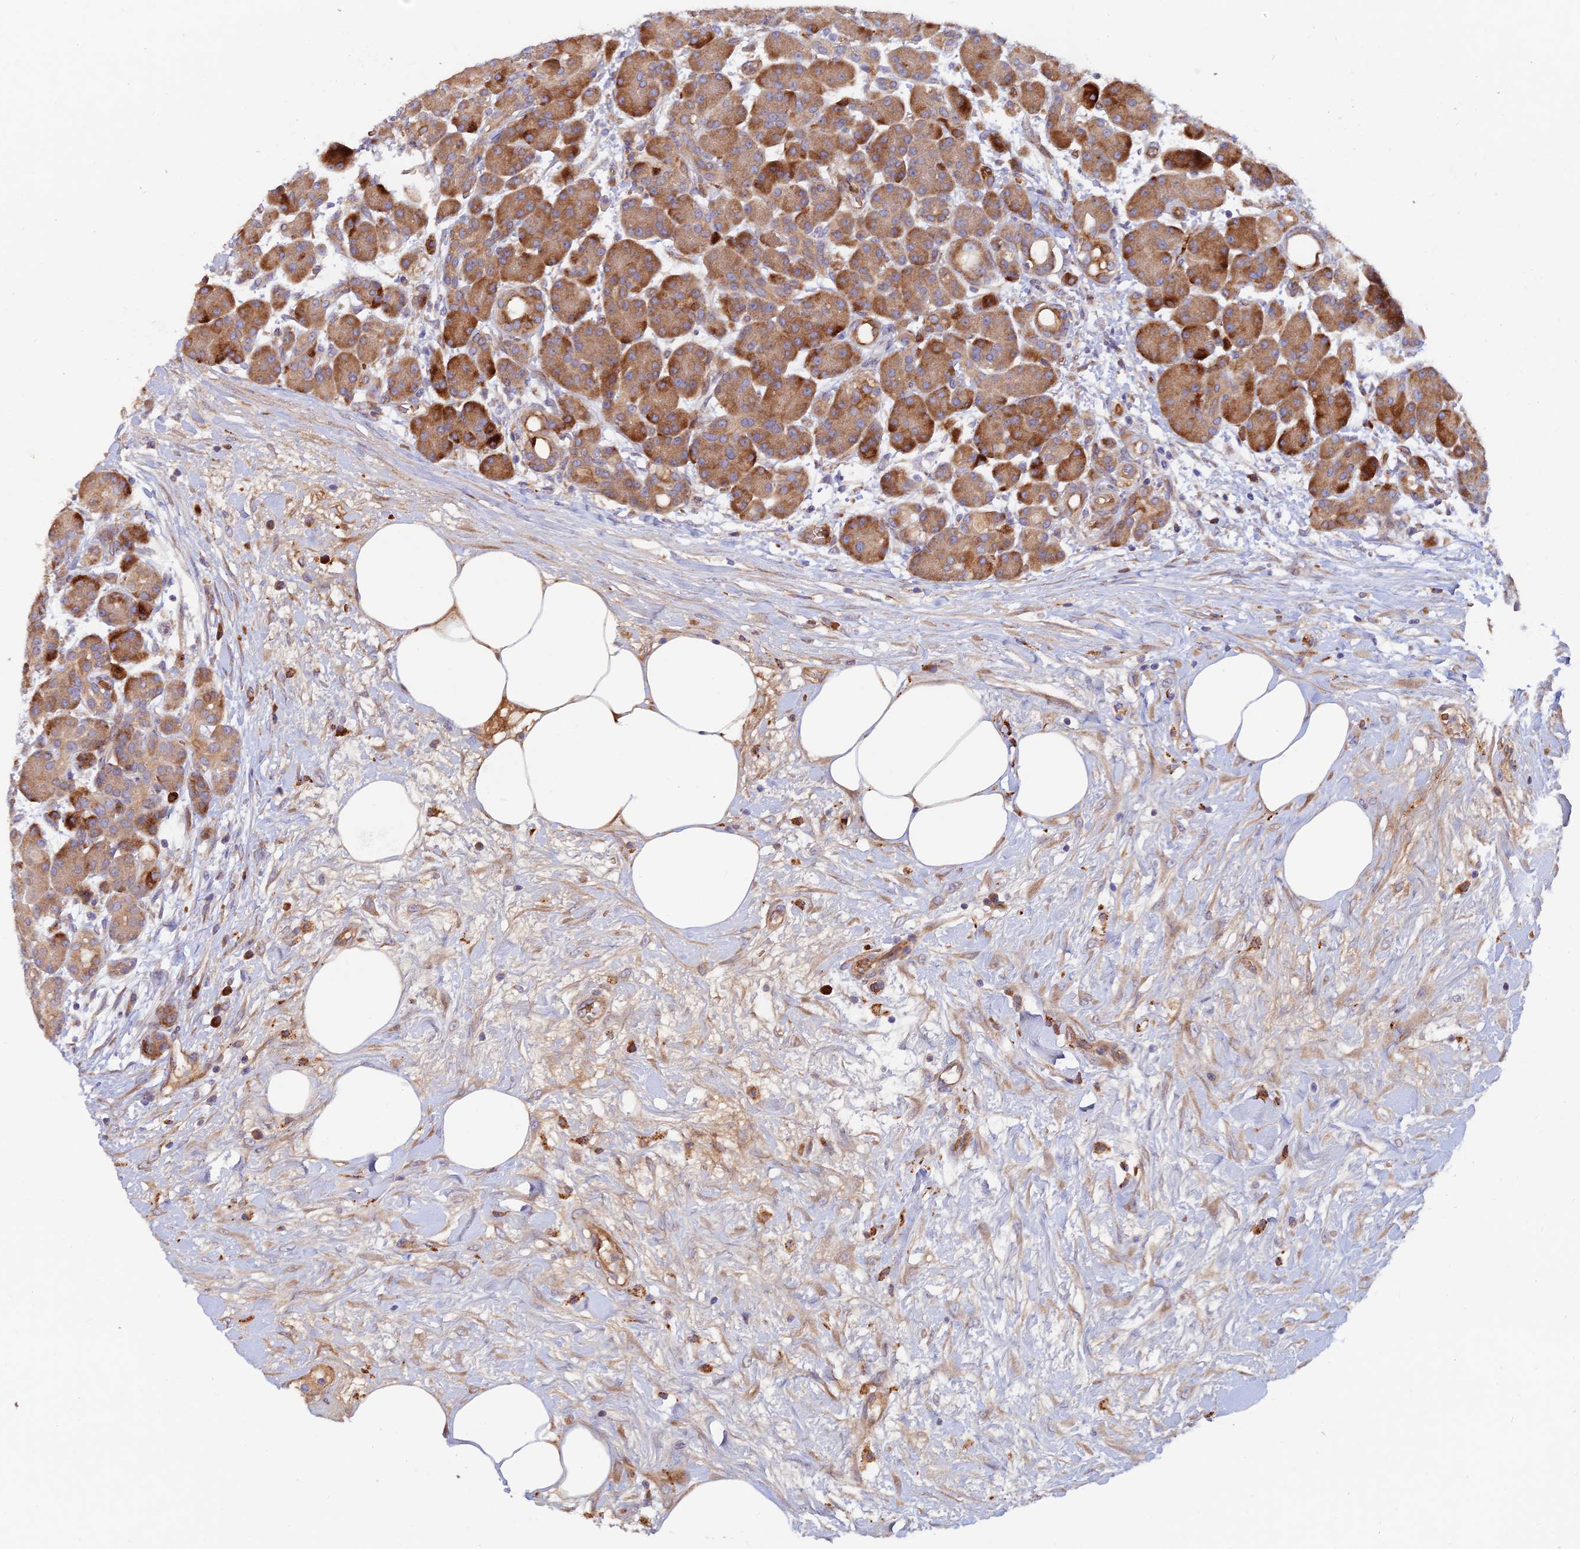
{"staining": {"intensity": "strong", "quantity": "25%-75%", "location": "cytoplasmic/membranous"}, "tissue": "pancreas", "cell_type": "Exocrine glandular cells", "image_type": "normal", "snomed": [{"axis": "morphology", "description": "Normal tissue, NOS"}, {"axis": "topography", "description": "Pancreas"}], "caption": "Immunohistochemical staining of normal human pancreas exhibits high levels of strong cytoplasmic/membranous expression in approximately 25%-75% of exocrine glandular cells. Using DAB (3,3'-diaminobenzidine) (brown) and hematoxylin (blue) stains, captured at high magnification using brightfield microscopy.", "gene": "GMCL1", "patient": {"sex": "male", "age": 63}}